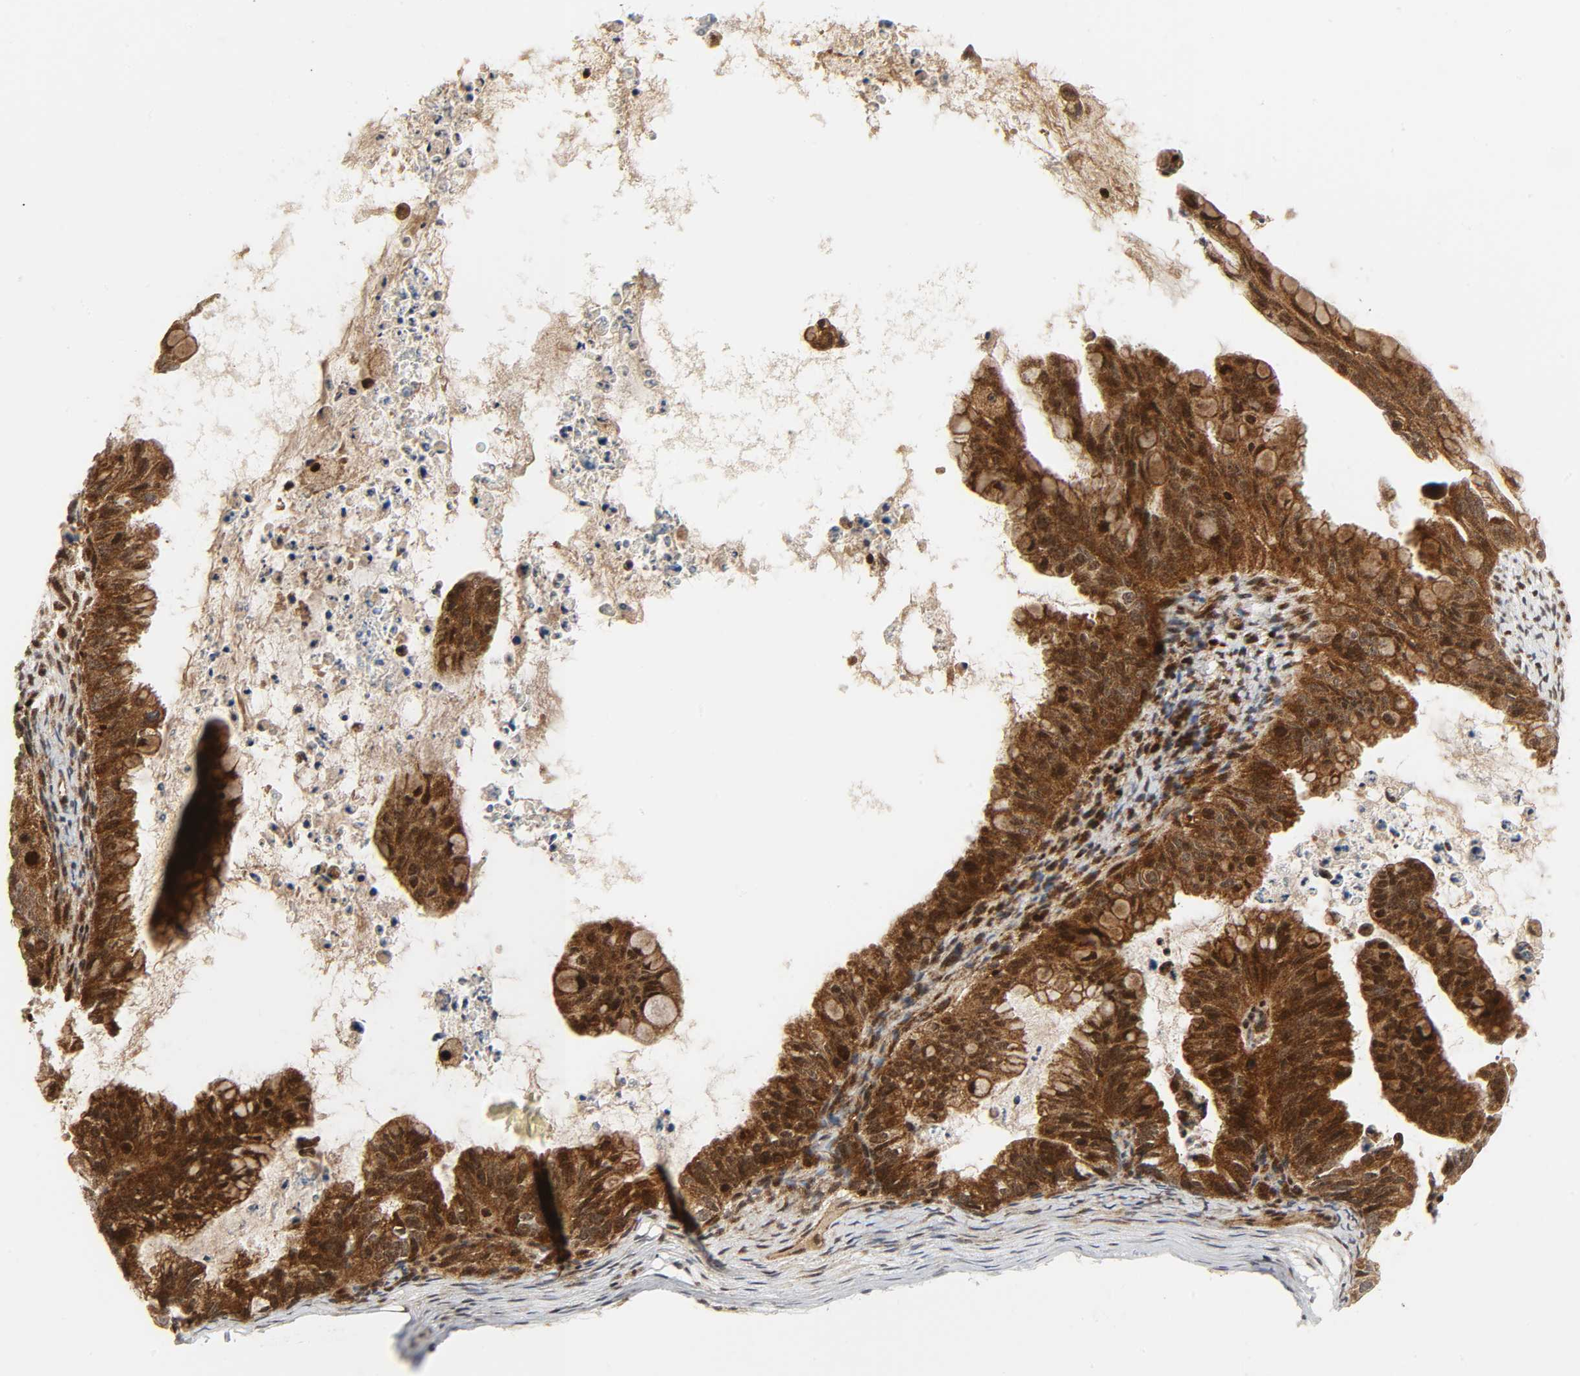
{"staining": {"intensity": "strong", "quantity": ">75%", "location": "cytoplasmic/membranous,nuclear"}, "tissue": "ovarian cancer", "cell_type": "Tumor cells", "image_type": "cancer", "snomed": [{"axis": "morphology", "description": "Cystadenocarcinoma, mucinous, NOS"}, {"axis": "topography", "description": "Ovary"}], "caption": "Ovarian cancer was stained to show a protein in brown. There is high levels of strong cytoplasmic/membranous and nuclear positivity in about >75% of tumor cells.", "gene": "CHUK", "patient": {"sex": "female", "age": 36}}